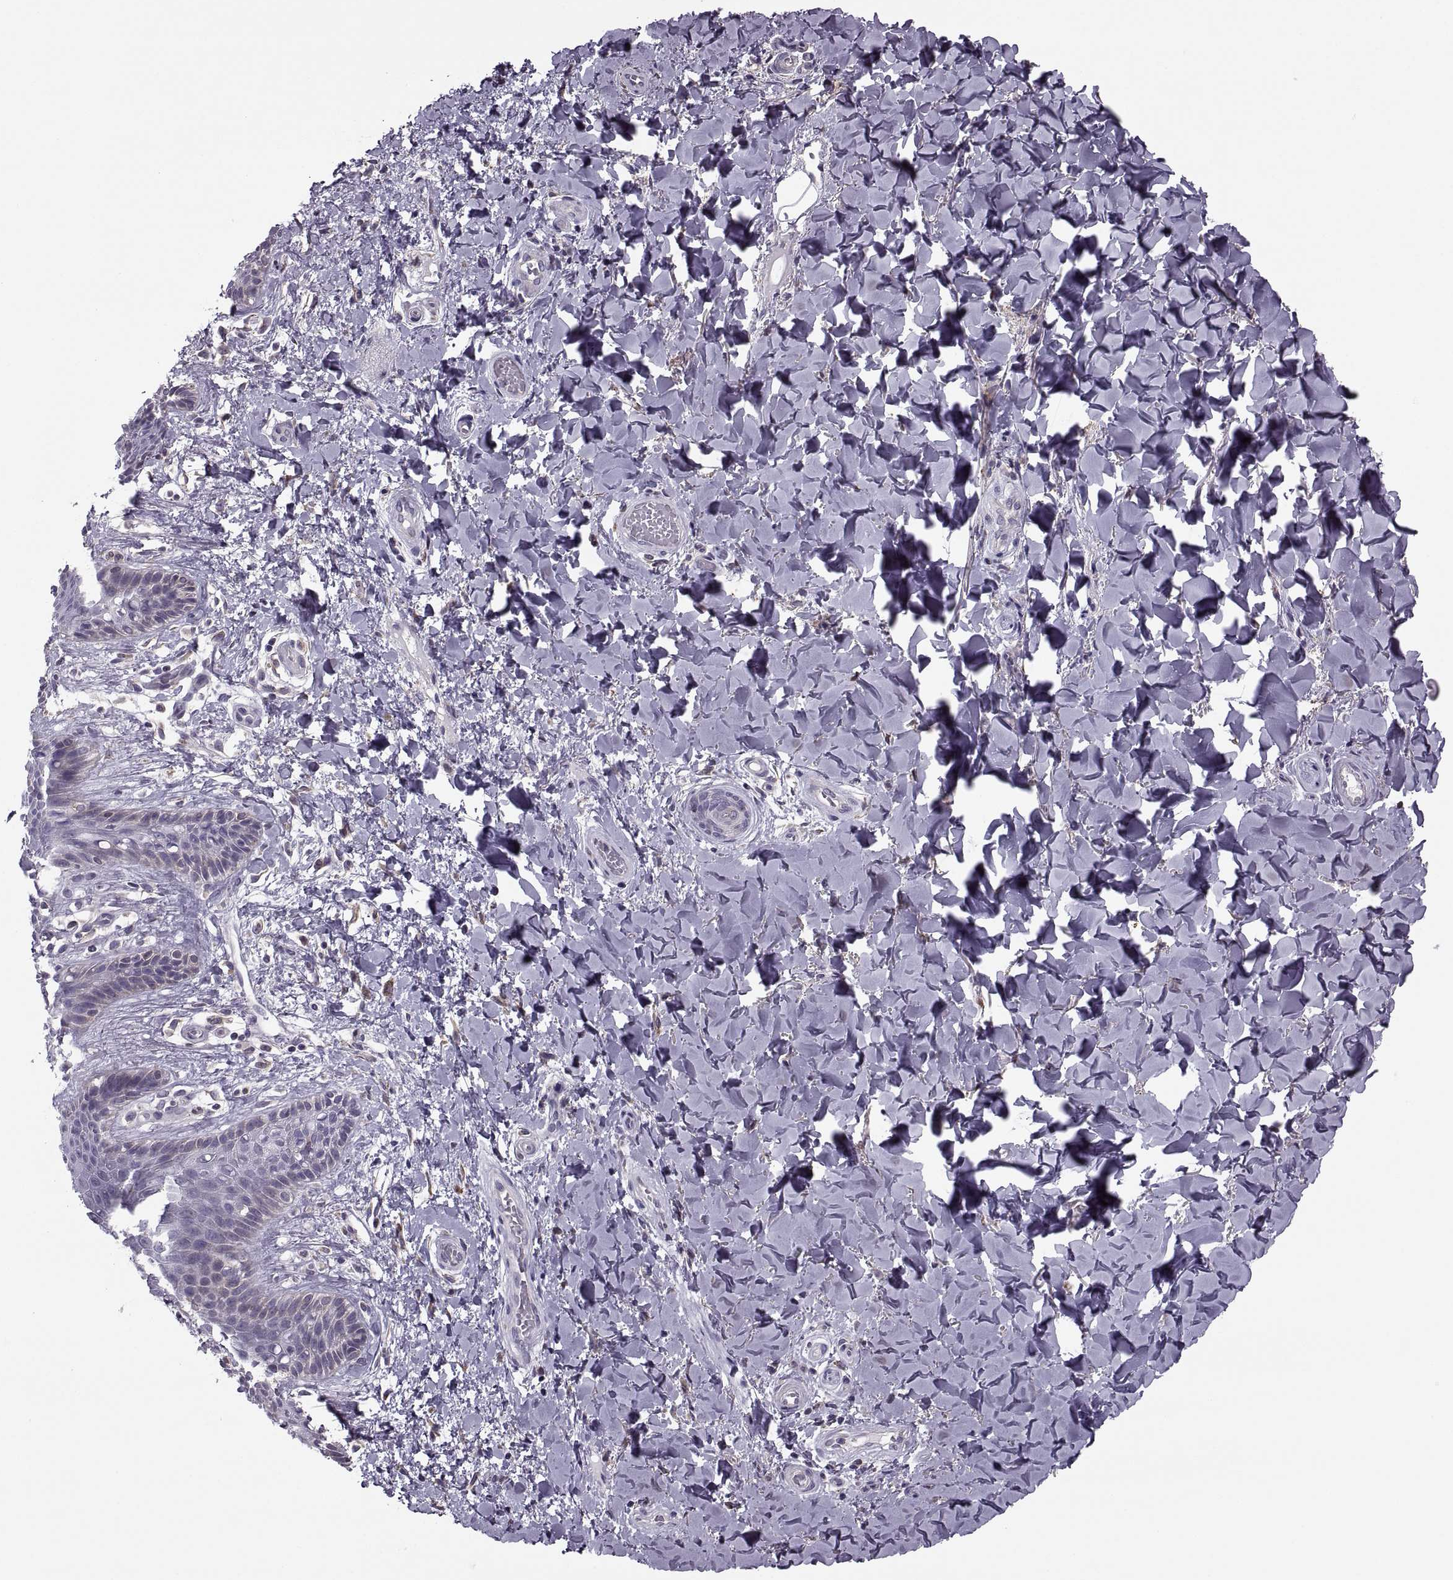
{"staining": {"intensity": "negative", "quantity": "none", "location": "none"}, "tissue": "skin", "cell_type": "Epidermal cells", "image_type": "normal", "snomed": [{"axis": "morphology", "description": "Normal tissue, NOS"}, {"axis": "topography", "description": "Anal"}], "caption": "A photomicrograph of skin stained for a protein displays no brown staining in epidermal cells.", "gene": "LETM2", "patient": {"sex": "male", "age": 36}}